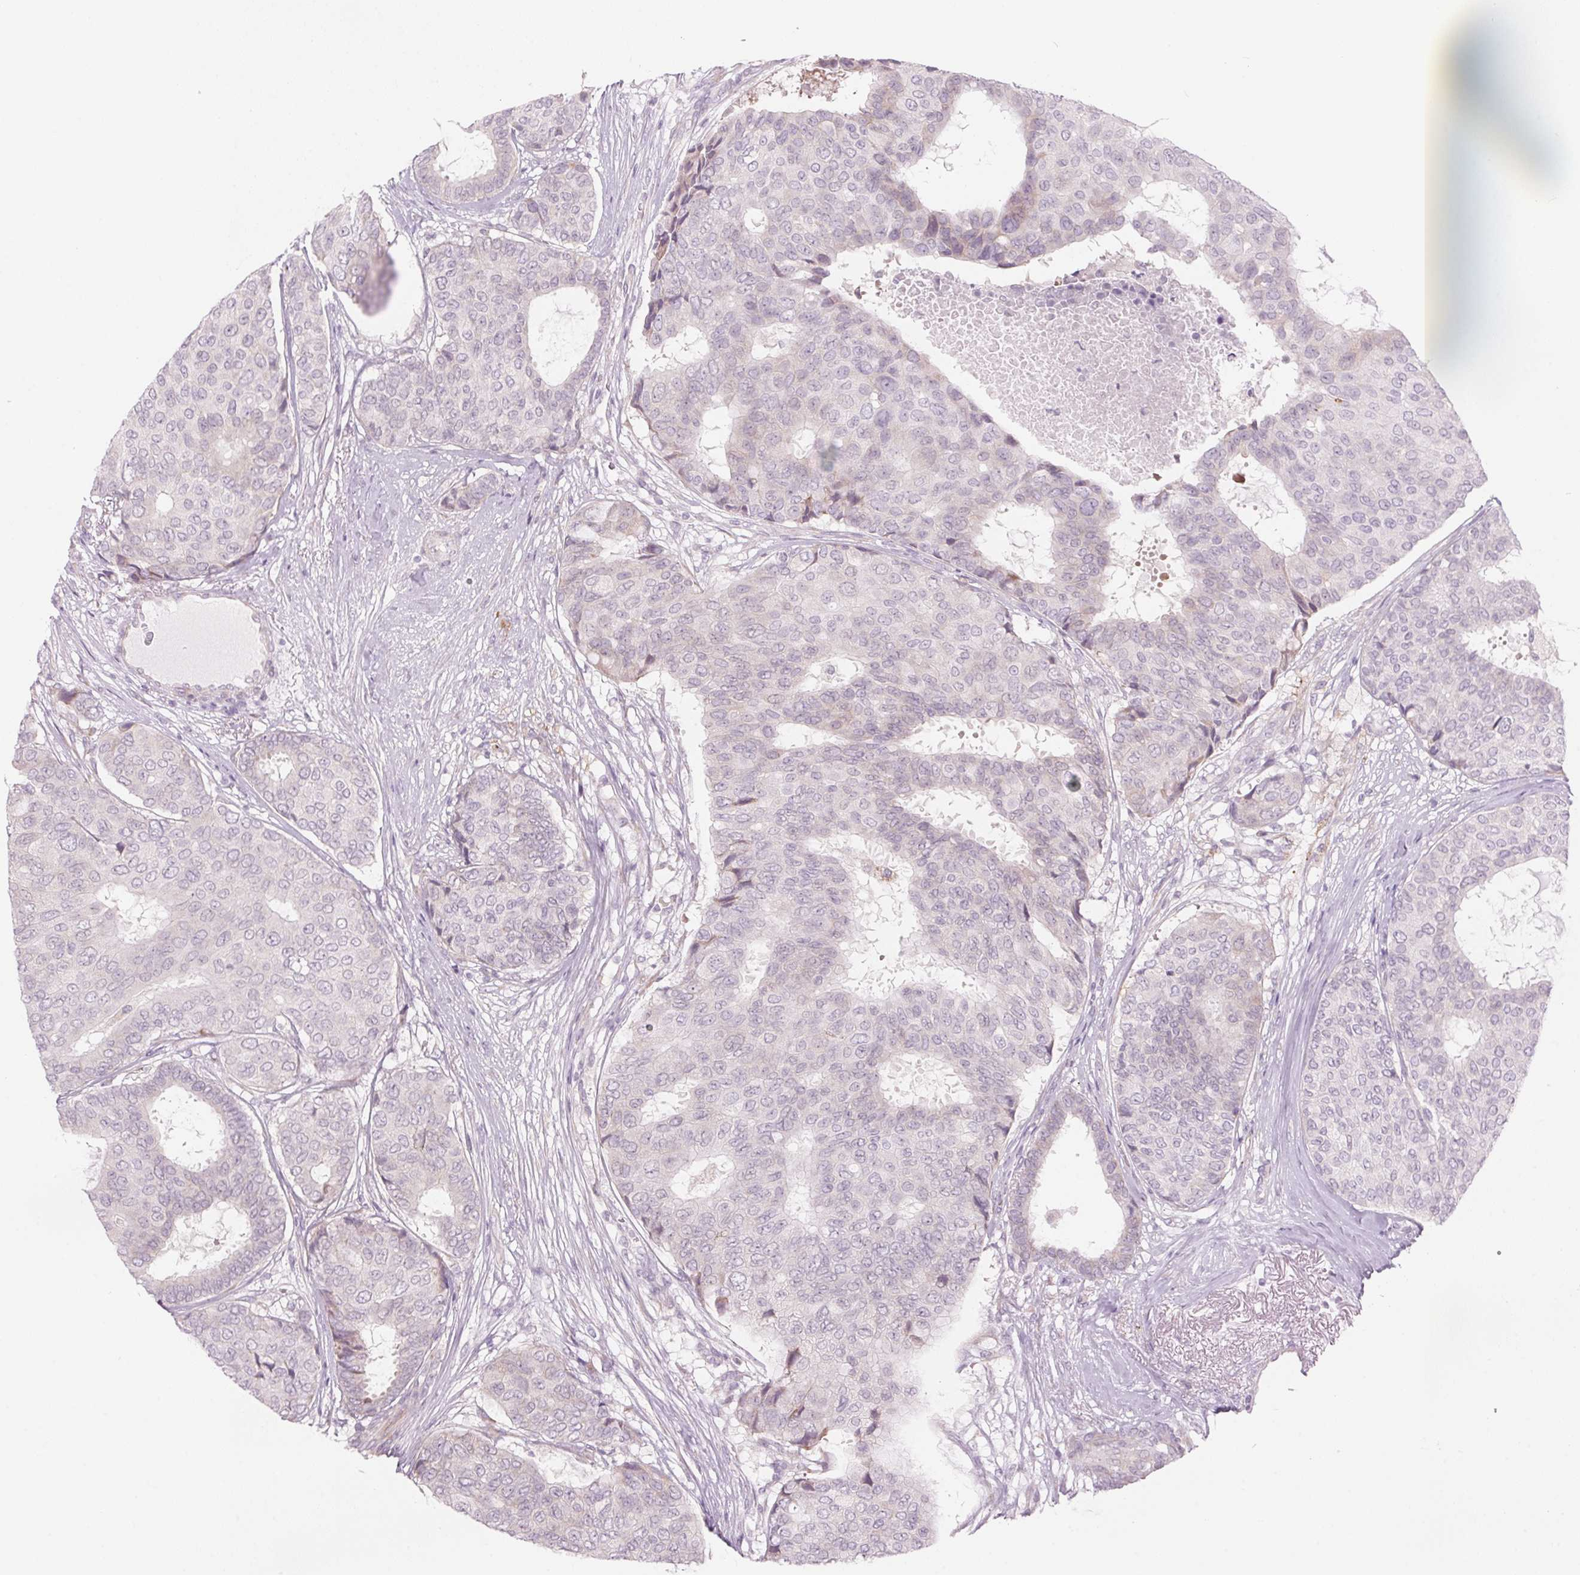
{"staining": {"intensity": "negative", "quantity": "none", "location": "none"}, "tissue": "breast cancer", "cell_type": "Tumor cells", "image_type": "cancer", "snomed": [{"axis": "morphology", "description": "Duct carcinoma"}, {"axis": "topography", "description": "Breast"}], "caption": "Immunohistochemistry photomicrograph of neoplastic tissue: breast invasive ductal carcinoma stained with DAB (3,3'-diaminobenzidine) exhibits no significant protein positivity in tumor cells.", "gene": "GNMT", "patient": {"sex": "female", "age": 75}}